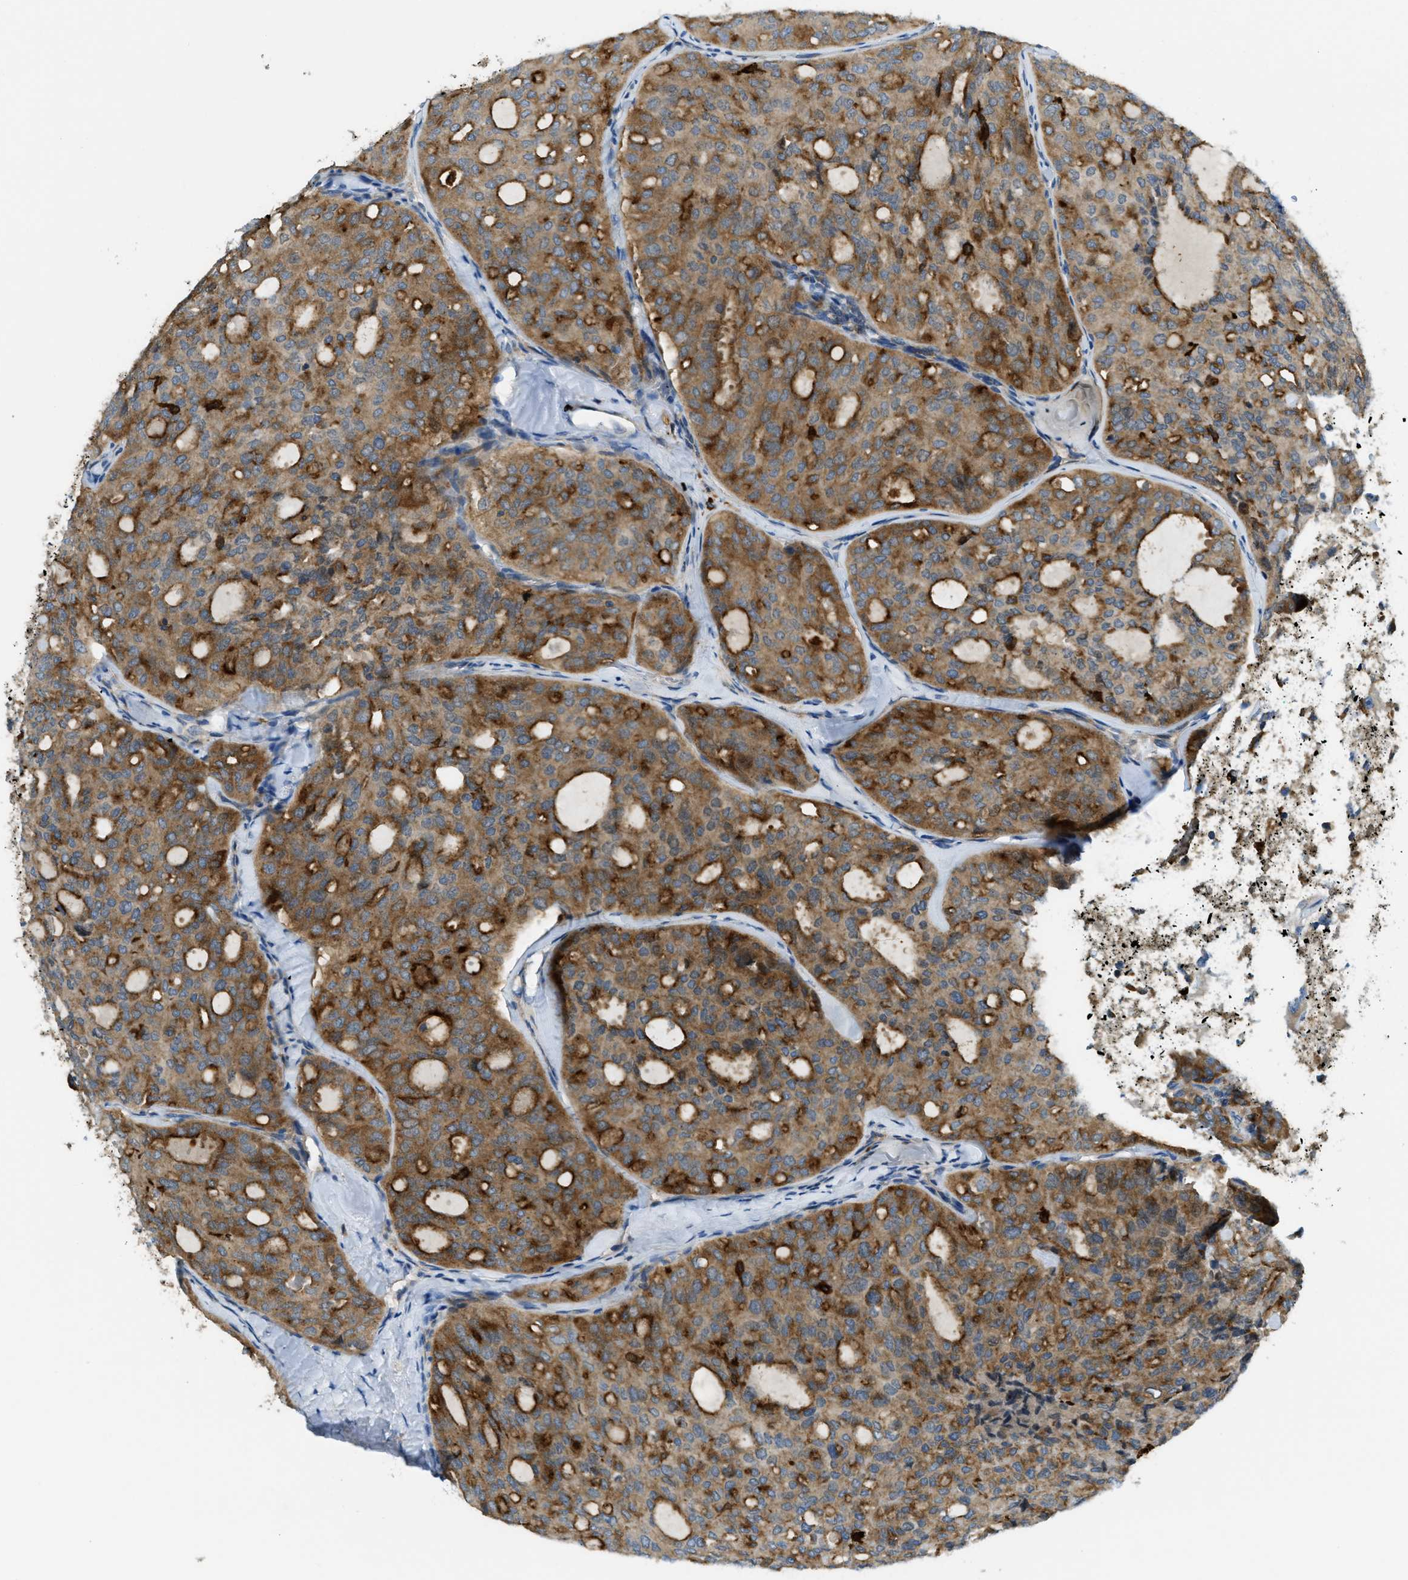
{"staining": {"intensity": "moderate", "quantity": ">75%", "location": "cytoplasmic/membranous"}, "tissue": "thyroid cancer", "cell_type": "Tumor cells", "image_type": "cancer", "snomed": [{"axis": "morphology", "description": "Follicular adenoma carcinoma, NOS"}, {"axis": "topography", "description": "Thyroid gland"}], "caption": "A brown stain shows moderate cytoplasmic/membranous staining of a protein in human thyroid cancer tumor cells. Using DAB (3,3'-diaminobenzidine) (brown) and hematoxylin (blue) stains, captured at high magnification using brightfield microscopy.", "gene": "RFFL", "patient": {"sex": "male", "age": 75}}